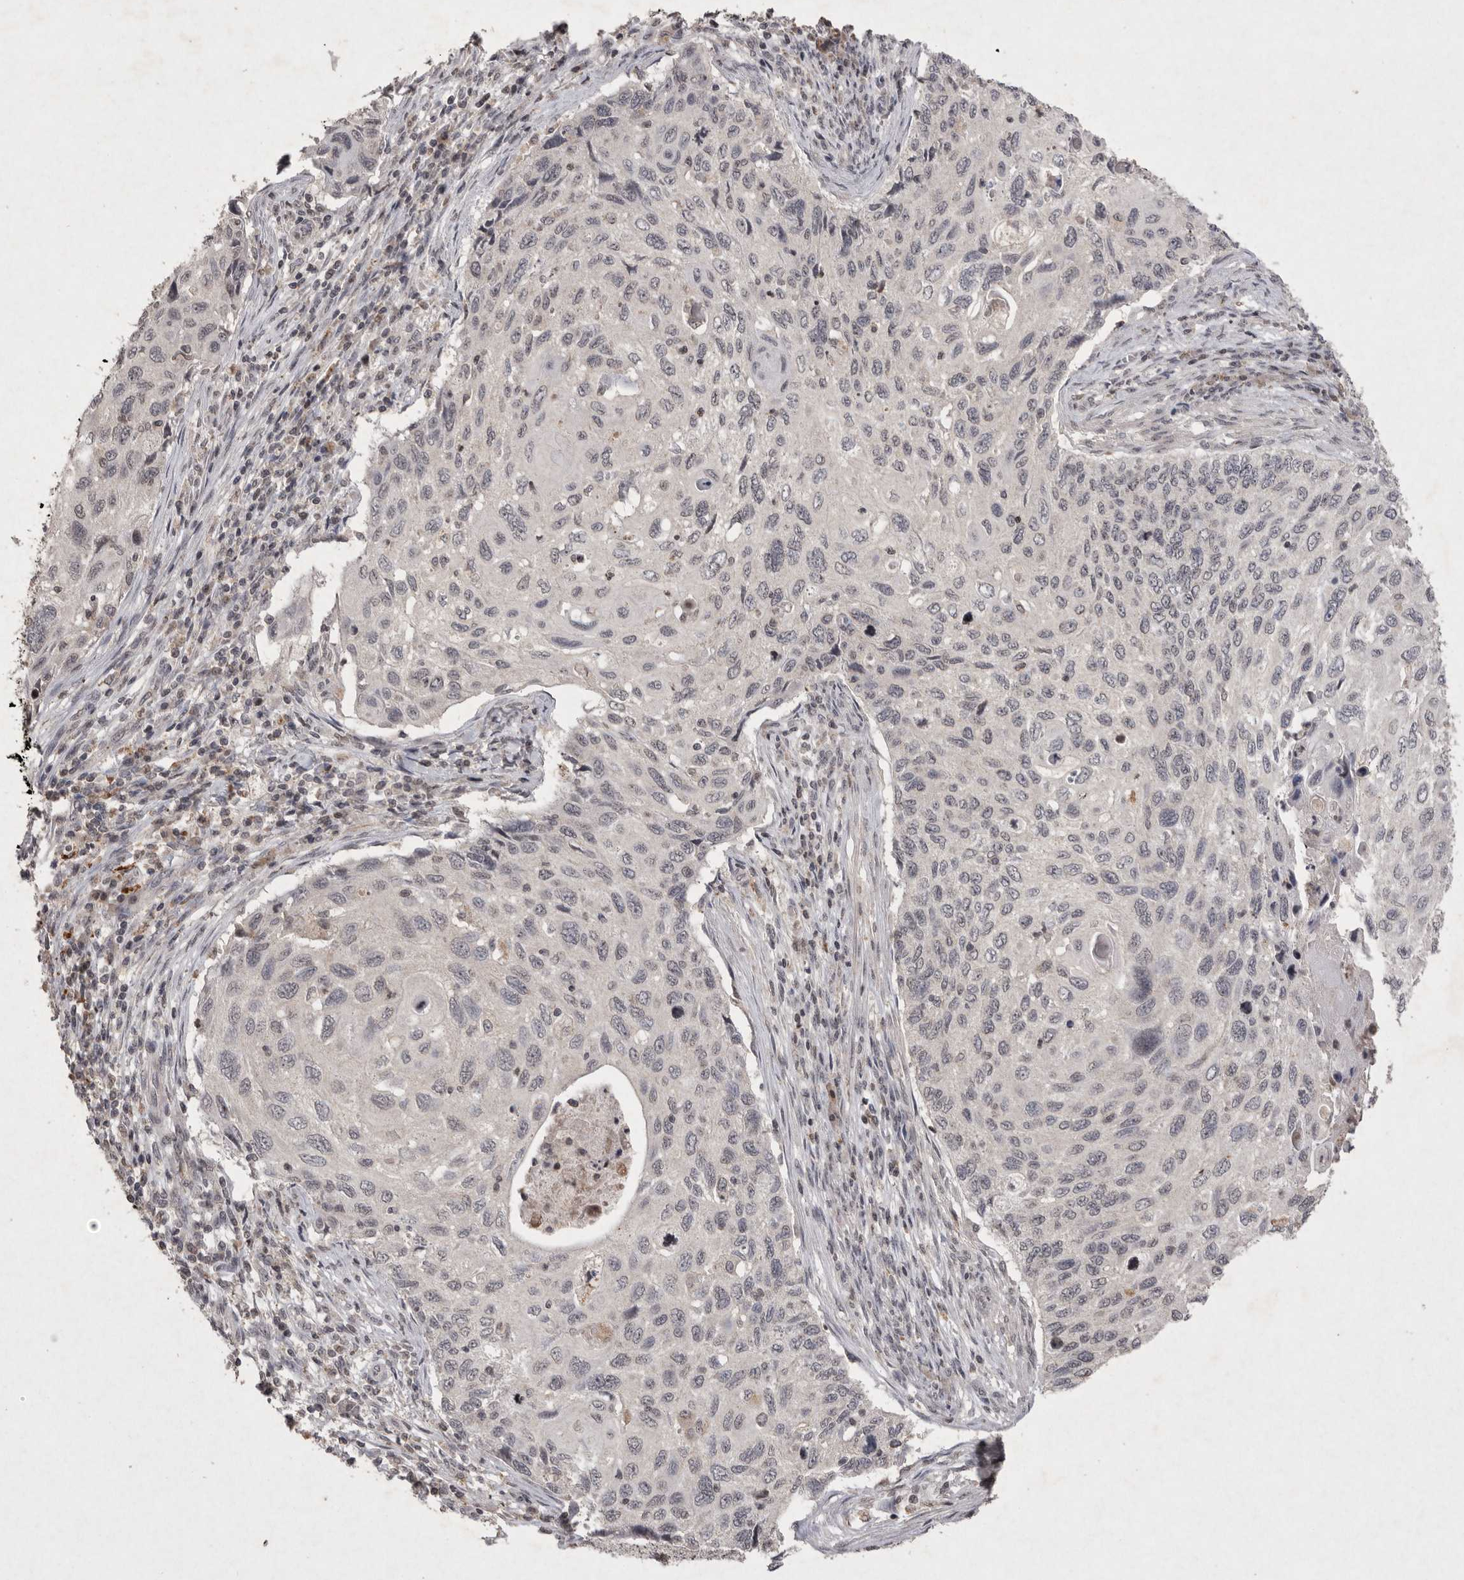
{"staining": {"intensity": "negative", "quantity": "none", "location": "none"}, "tissue": "cervical cancer", "cell_type": "Tumor cells", "image_type": "cancer", "snomed": [{"axis": "morphology", "description": "Squamous cell carcinoma, NOS"}, {"axis": "topography", "description": "Cervix"}], "caption": "This is an immunohistochemistry image of human cervical squamous cell carcinoma. There is no expression in tumor cells.", "gene": "APLNR", "patient": {"sex": "female", "age": 70}}